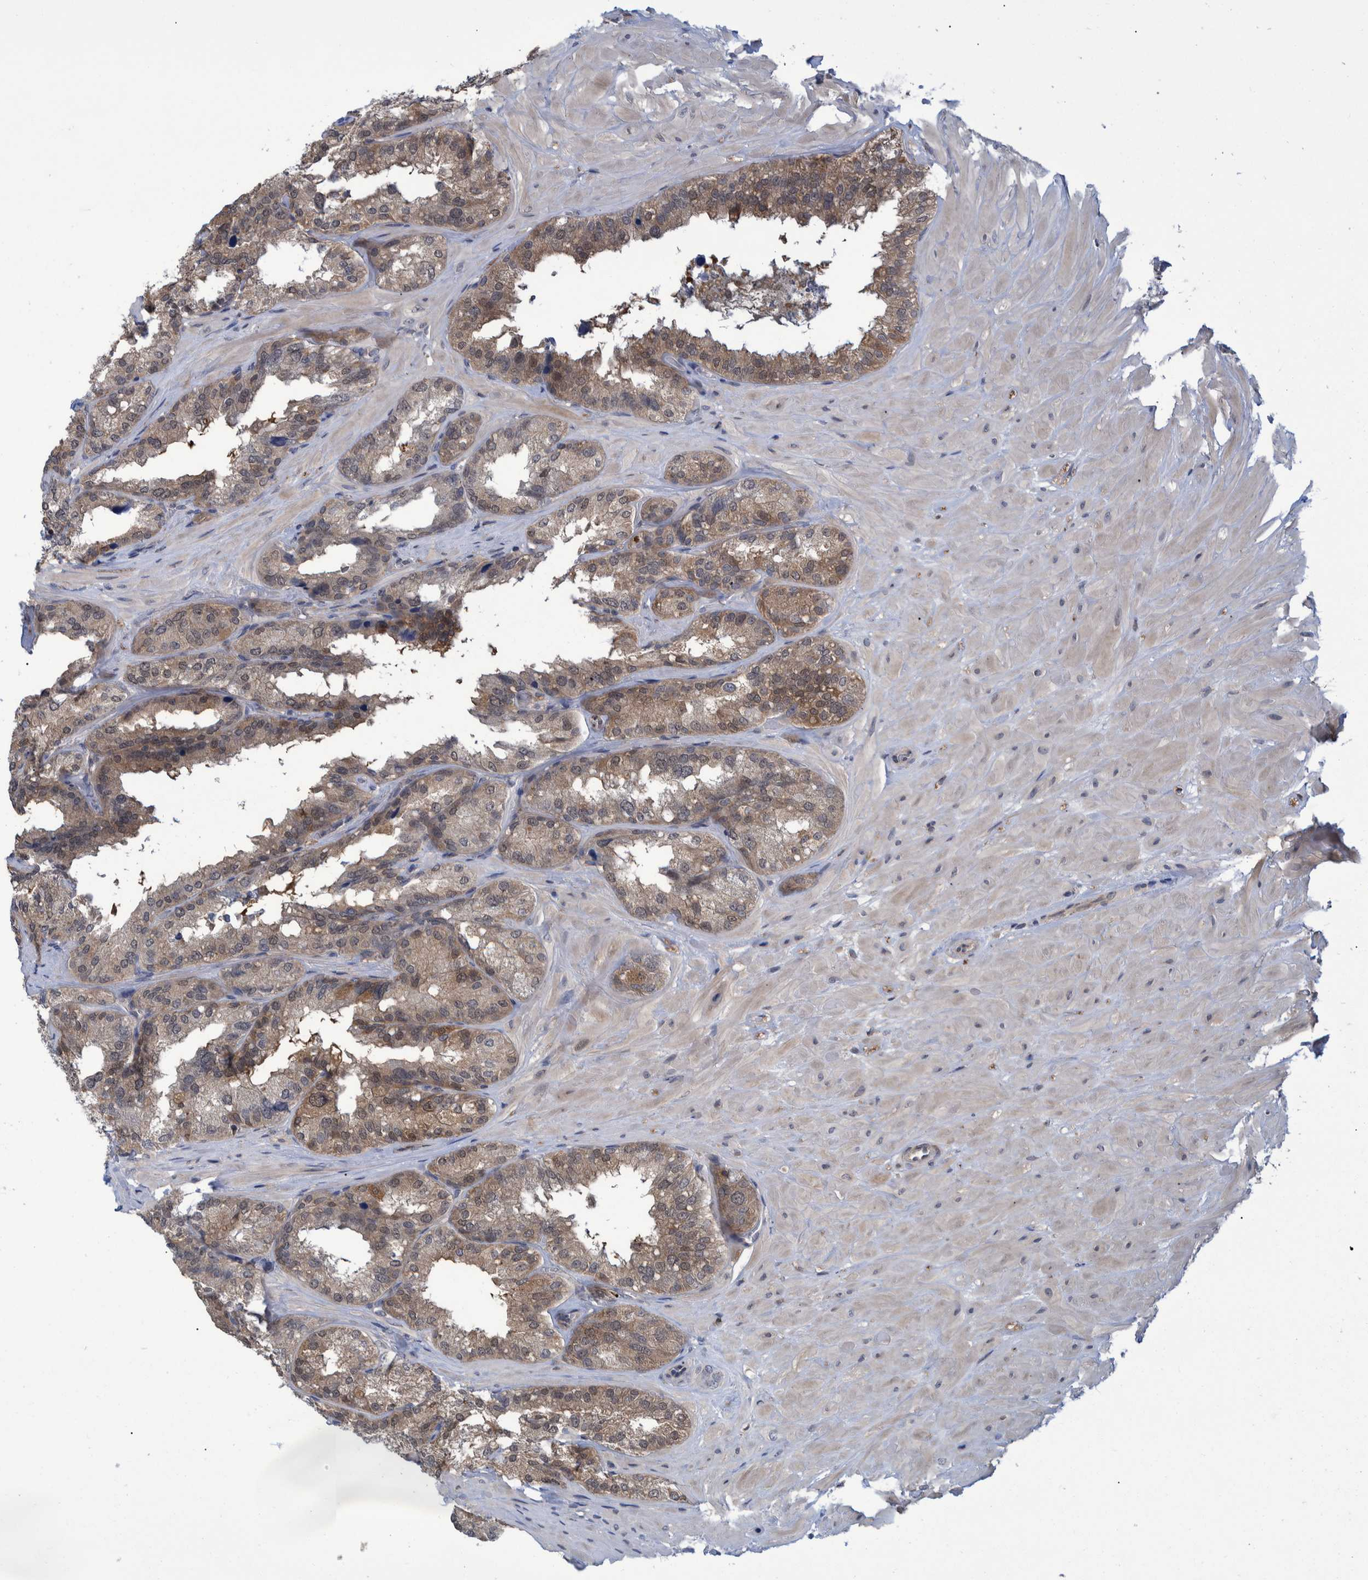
{"staining": {"intensity": "weak", "quantity": ">75%", "location": "cytoplasmic/membranous"}, "tissue": "seminal vesicle", "cell_type": "Glandular cells", "image_type": "normal", "snomed": [{"axis": "morphology", "description": "Normal tissue, NOS"}, {"axis": "topography", "description": "Prostate"}, {"axis": "topography", "description": "Seminal veicle"}], "caption": "IHC of normal human seminal vesicle shows low levels of weak cytoplasmic/membranous positivity in approximately >75% of glandular cells.", "gene": "PCYT2", "patient": {"sex": "male", "age": 51}}